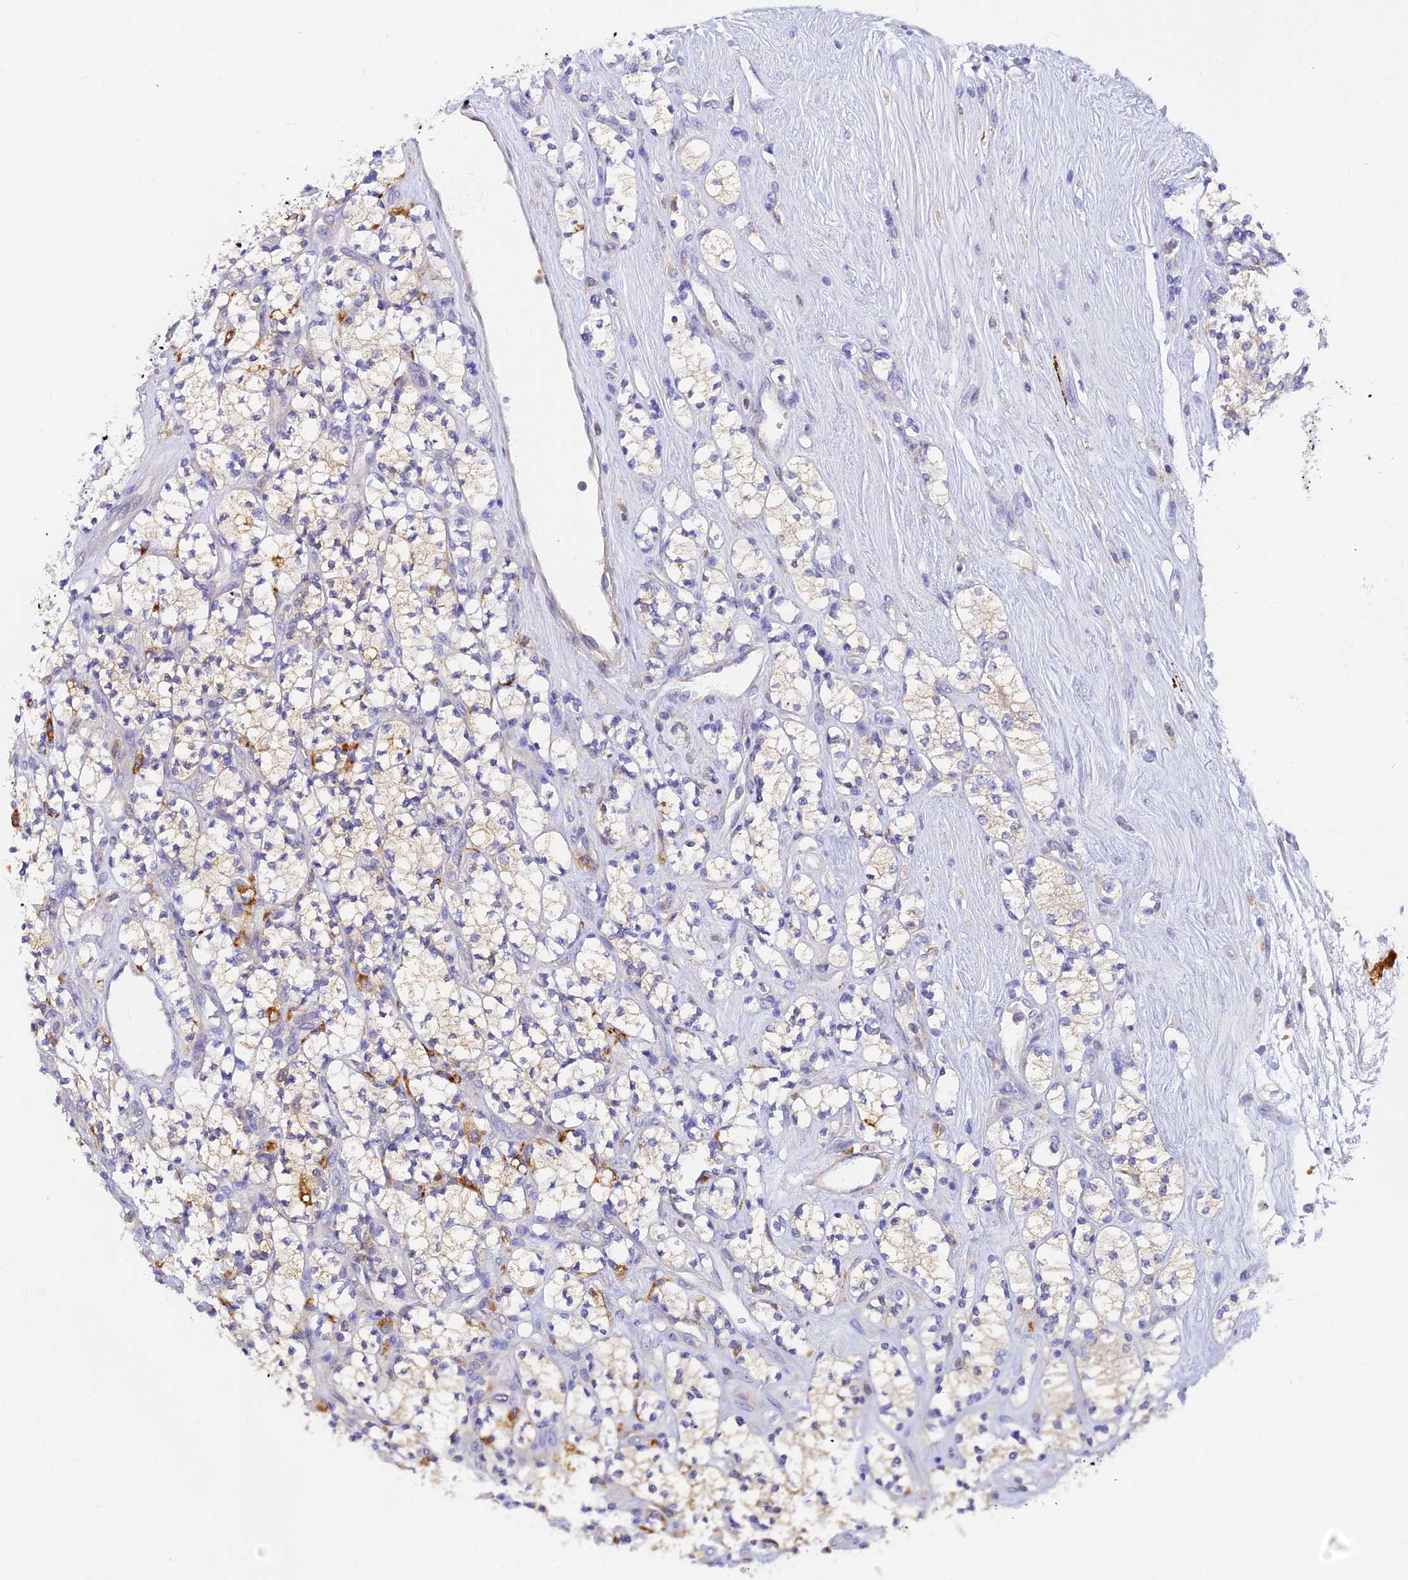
{"staining": {"intensity": "negative", "quantity": "none", "location": "none"}, "tissue": "renal cancer", "cell_type": "Tumor cells", "image_type": "cancer", "snomed": [{"axis": "morphology", "description": "Adenocarcinoma, NOS"}, {"axis": "topography", "description": "Kidney"}], "caption": "Tumor cells are negative for brown protein staining in renal adenocarcinoma.", "gene": "ARL8B", "patient": {"sex": "male", "age": 77}}